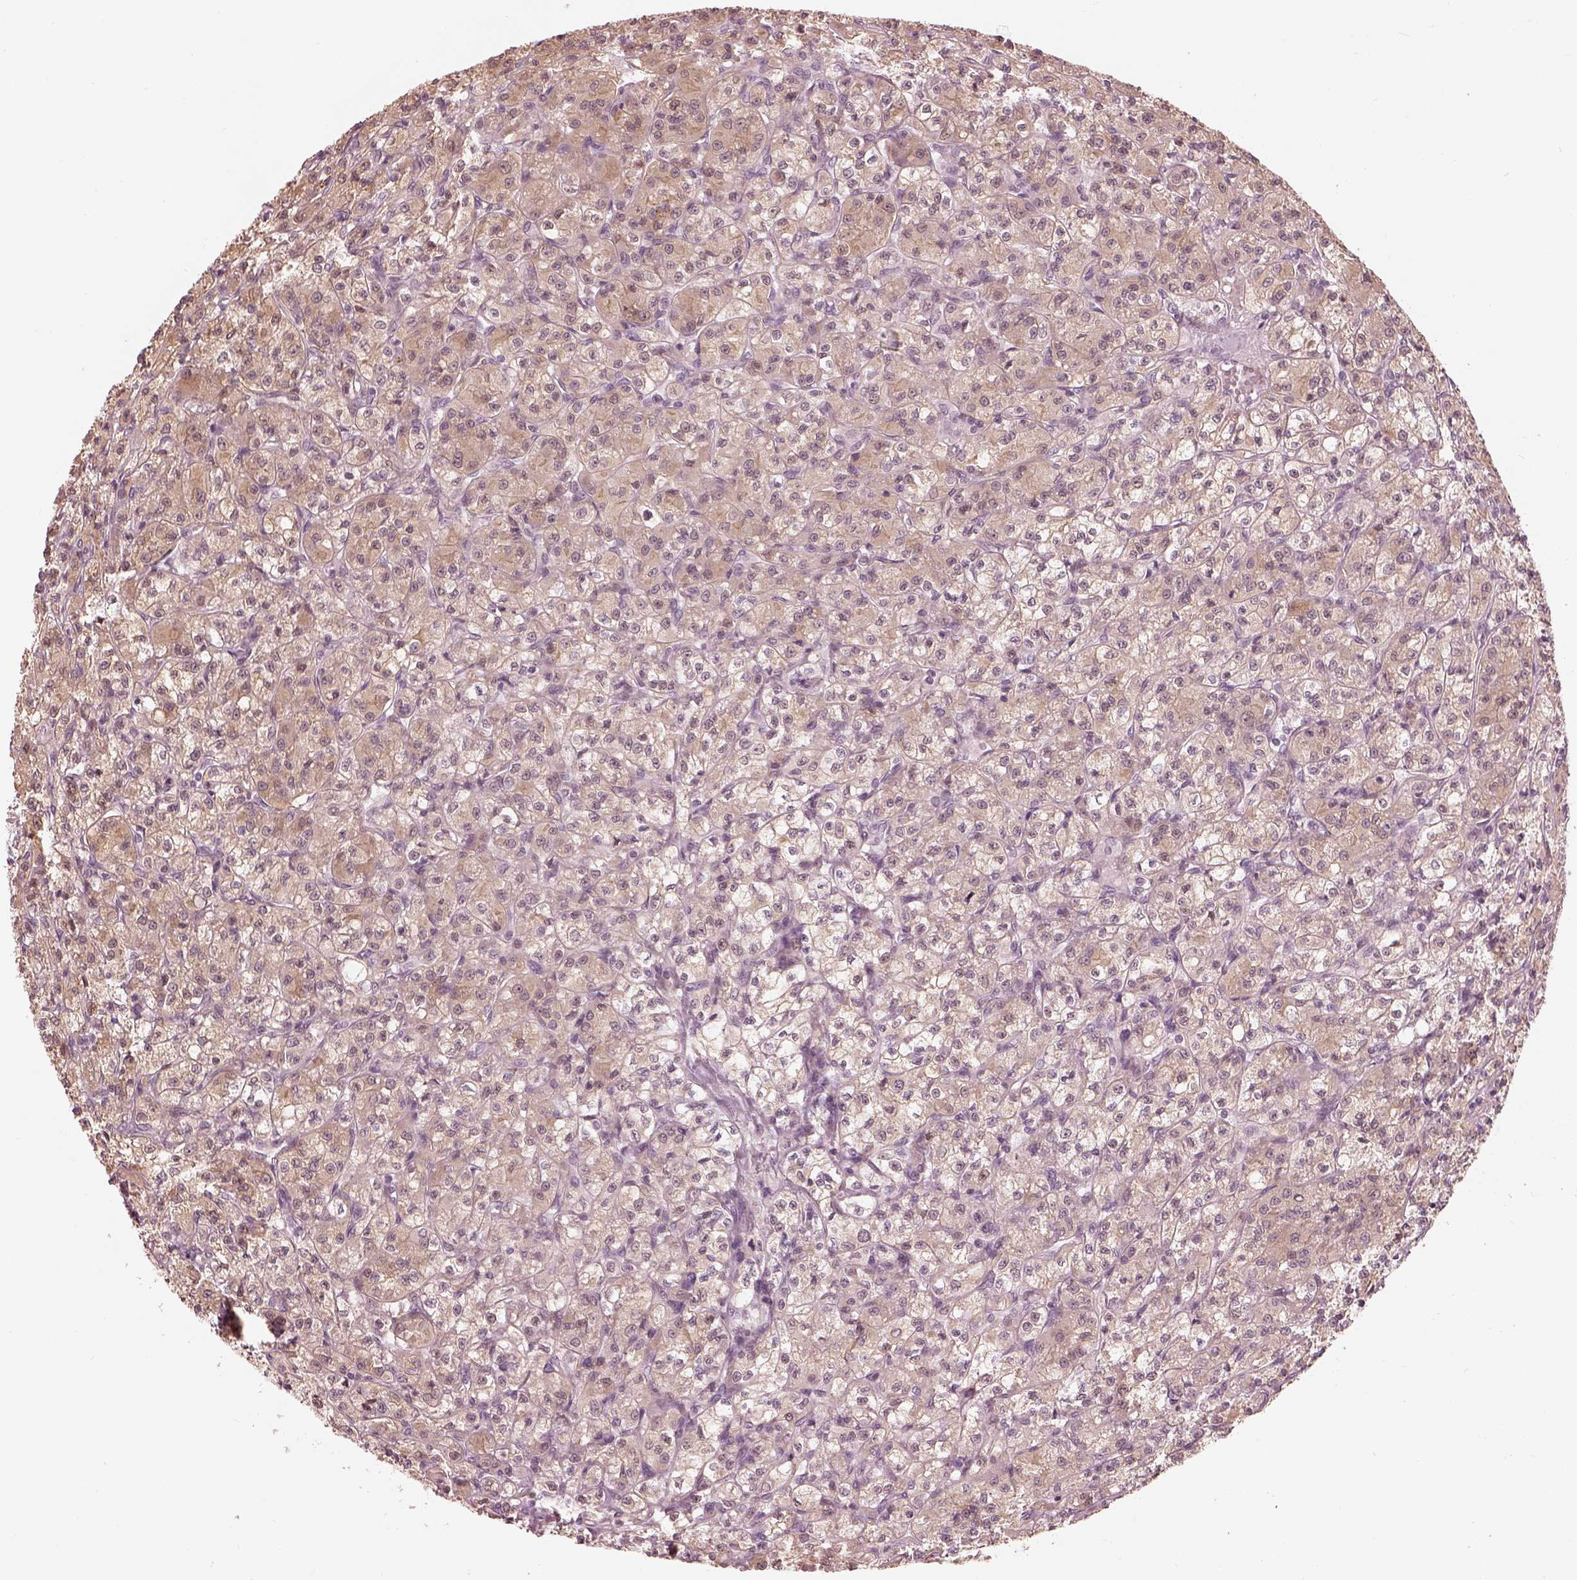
{"staining": {"intensity": "weak", "quantity": ">75%", "location": "cytoplasmic/membranous"}, "tissue": "renal cancer", "cell_type": "Tumor cells", "image_type": "cancer", "snomed": [{"axis": "morphology", "description": "Adenocarcinoma, NOS"}, {"axis": "topography", "description": "Kidney"}], "caption": "Adenocarcinoma (renal) stained with DAB immunohistochemistry reveals low levels of weak cytoplasmic/membranous positivity in about >75% of tumor cells.", "gene": "IQCG", "patient": {"sex": "female", "age": 70}}